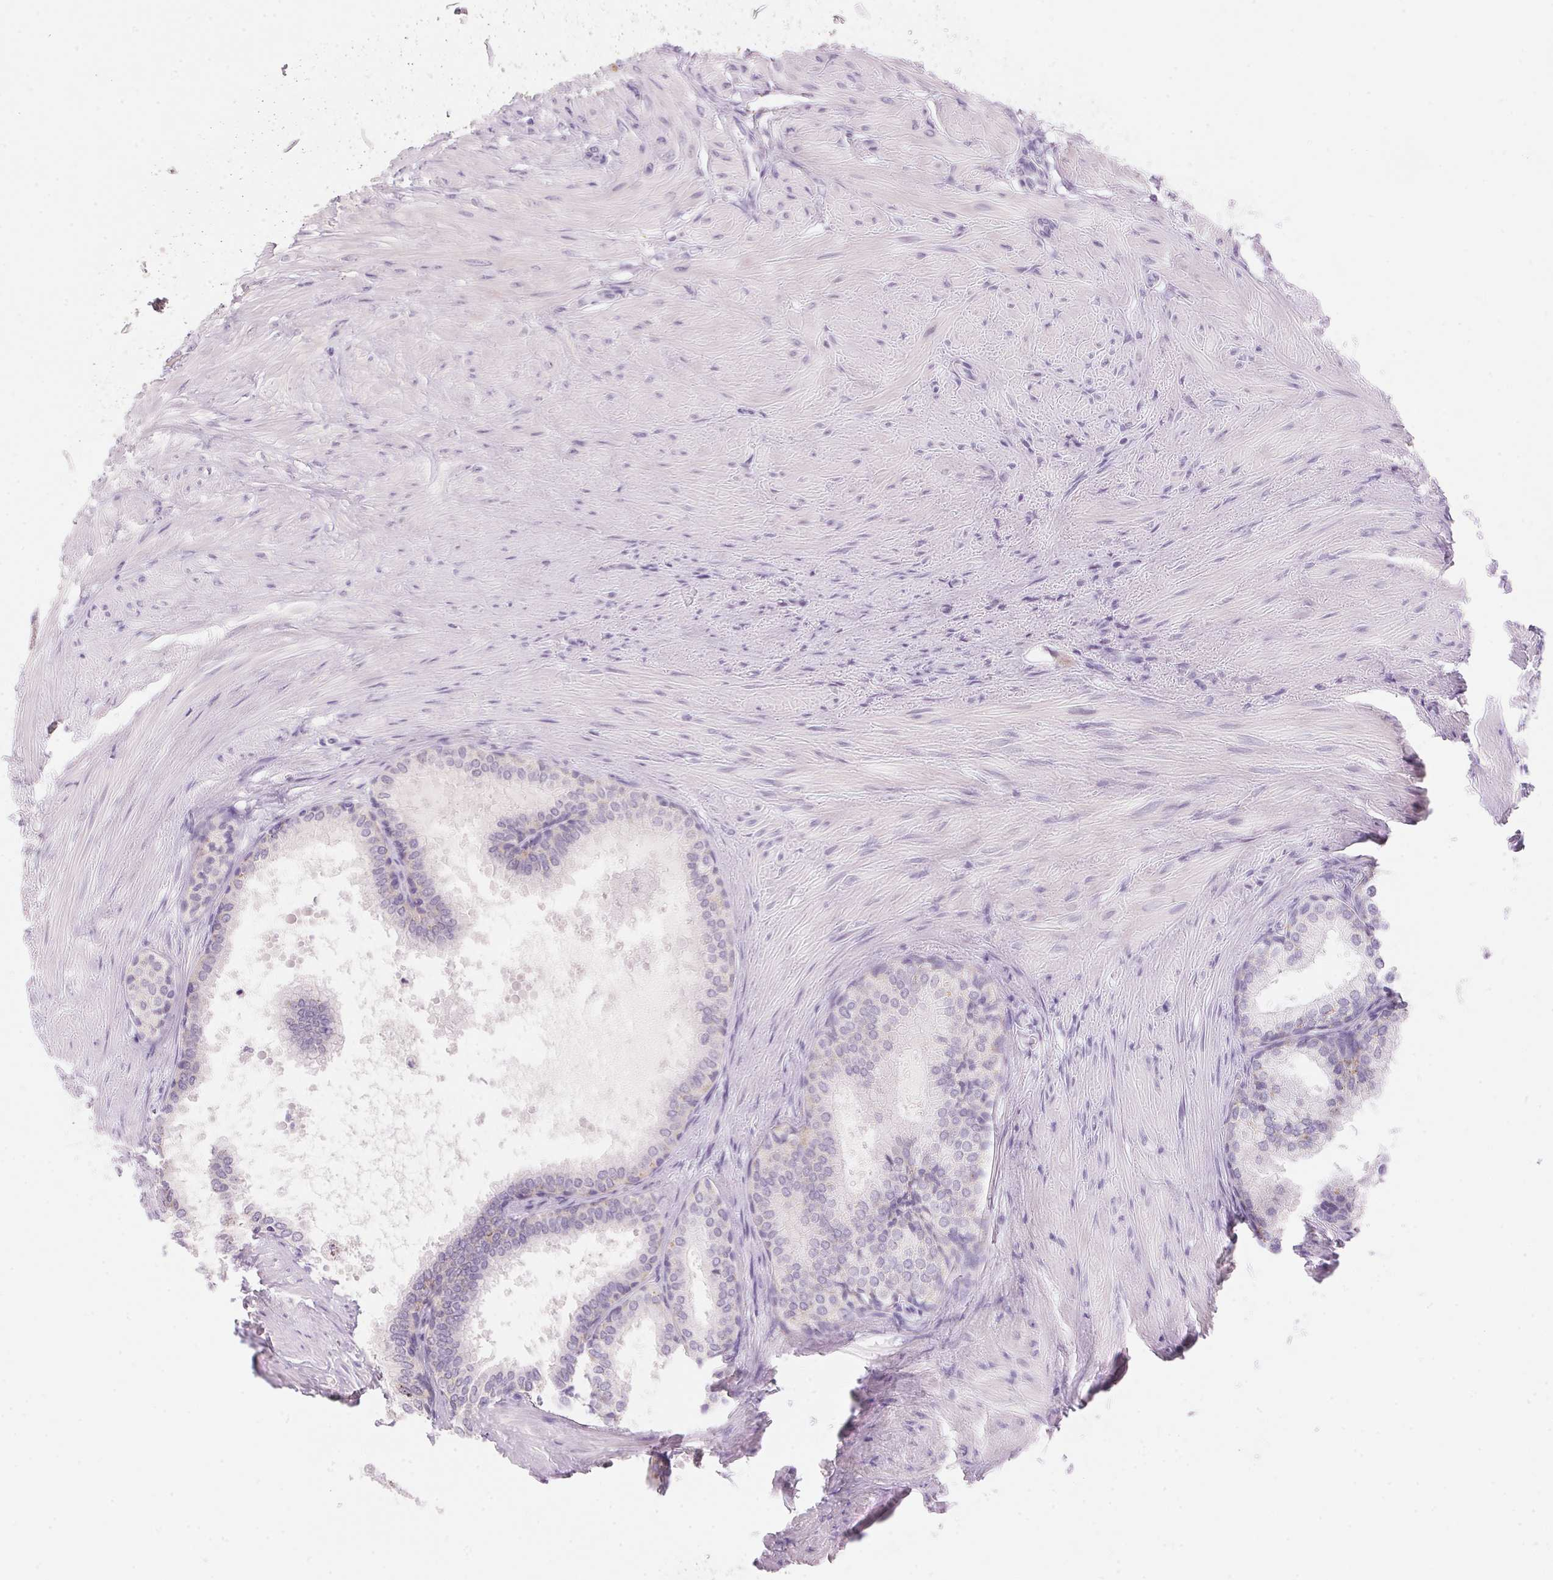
{"staining": {"intensity": "strong", "quantity": "25%-75%", "location": "cytoplasmic/membranous"}, "tissue": "prostate", "cell_type": "Glandular cells", "image_type": "normal", "snomed": [{"axis": "morphology", "description": "Normal tissue, NOS"}, {"axis": "topography", "description": "Prostate"}, {"axis": "topography", "description": "Peripheral nerve tissue"}], "caption": "Immunohistochemistry photomicrograph of unremarkable human prostate stained for a protein (brown), which reveals high levels of strong cytoplasmic/membranous staining in approximately 25%-75% of glandular cells.", "gene": "TEKT1", "patient": {"sex": "male", "age": 55}}